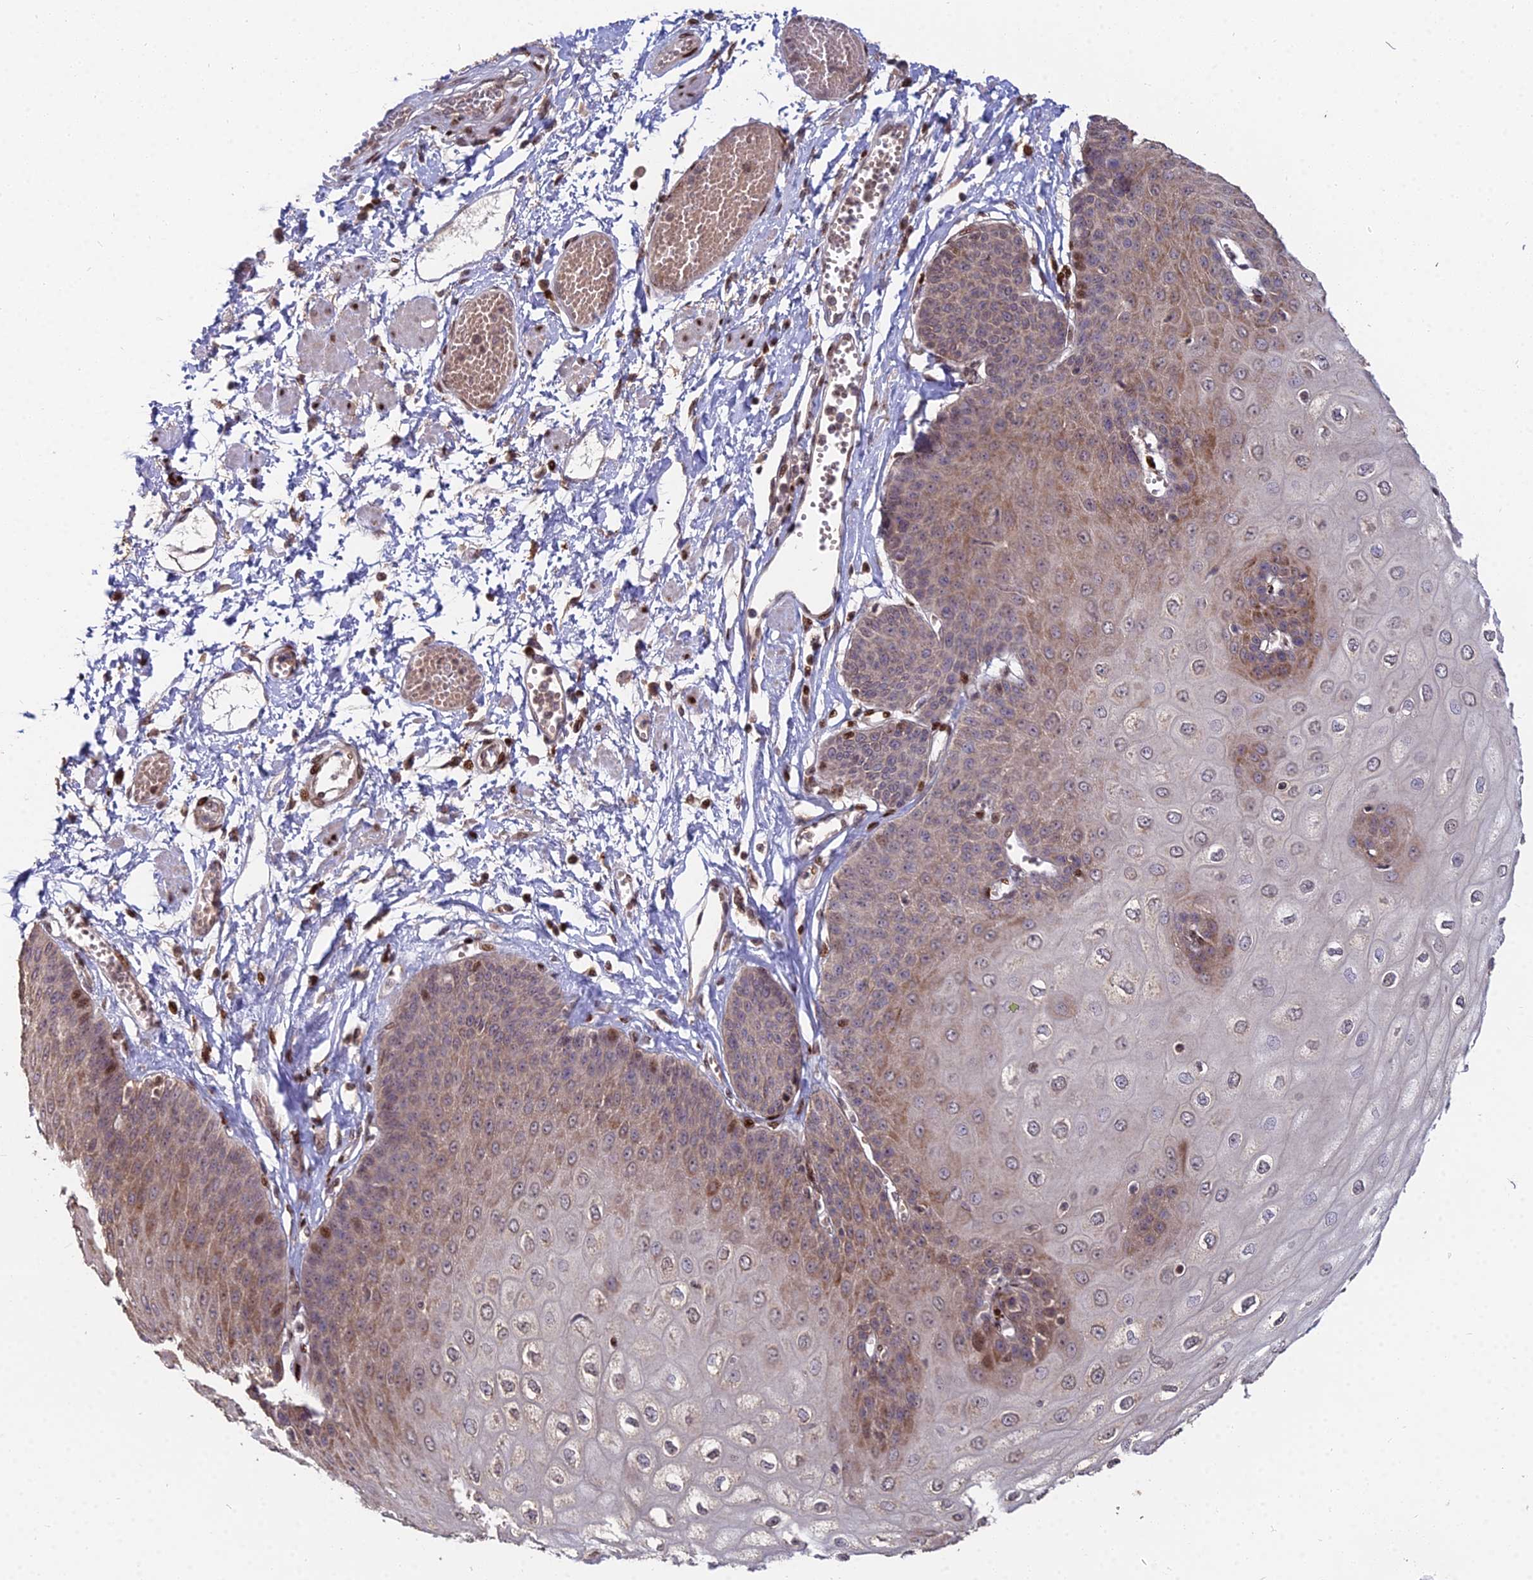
{"staining": {"intensity": "strong", "quantity": "25%-75%", "location": "cytoplasmic/membranous,nuclear"}, "tissue": "esophagus", "cell_type": "Squamous epithelial cells", "image_type": "normal", "snomed": [{"axis": "morphology", "description": "Normal tissue, NOS"}, {"axis": "topography", "description": "Esophagus"}], "caption": "This image demonstrates immunohistochemistry staining of unremarkable esophagus, with high strong cytoplasmic/membranous,nuclear positivity in about 25%-75% of squamous epithelial cells.", "gene": "RBMS2", "patient": {"sex": "male", "age": 60}}